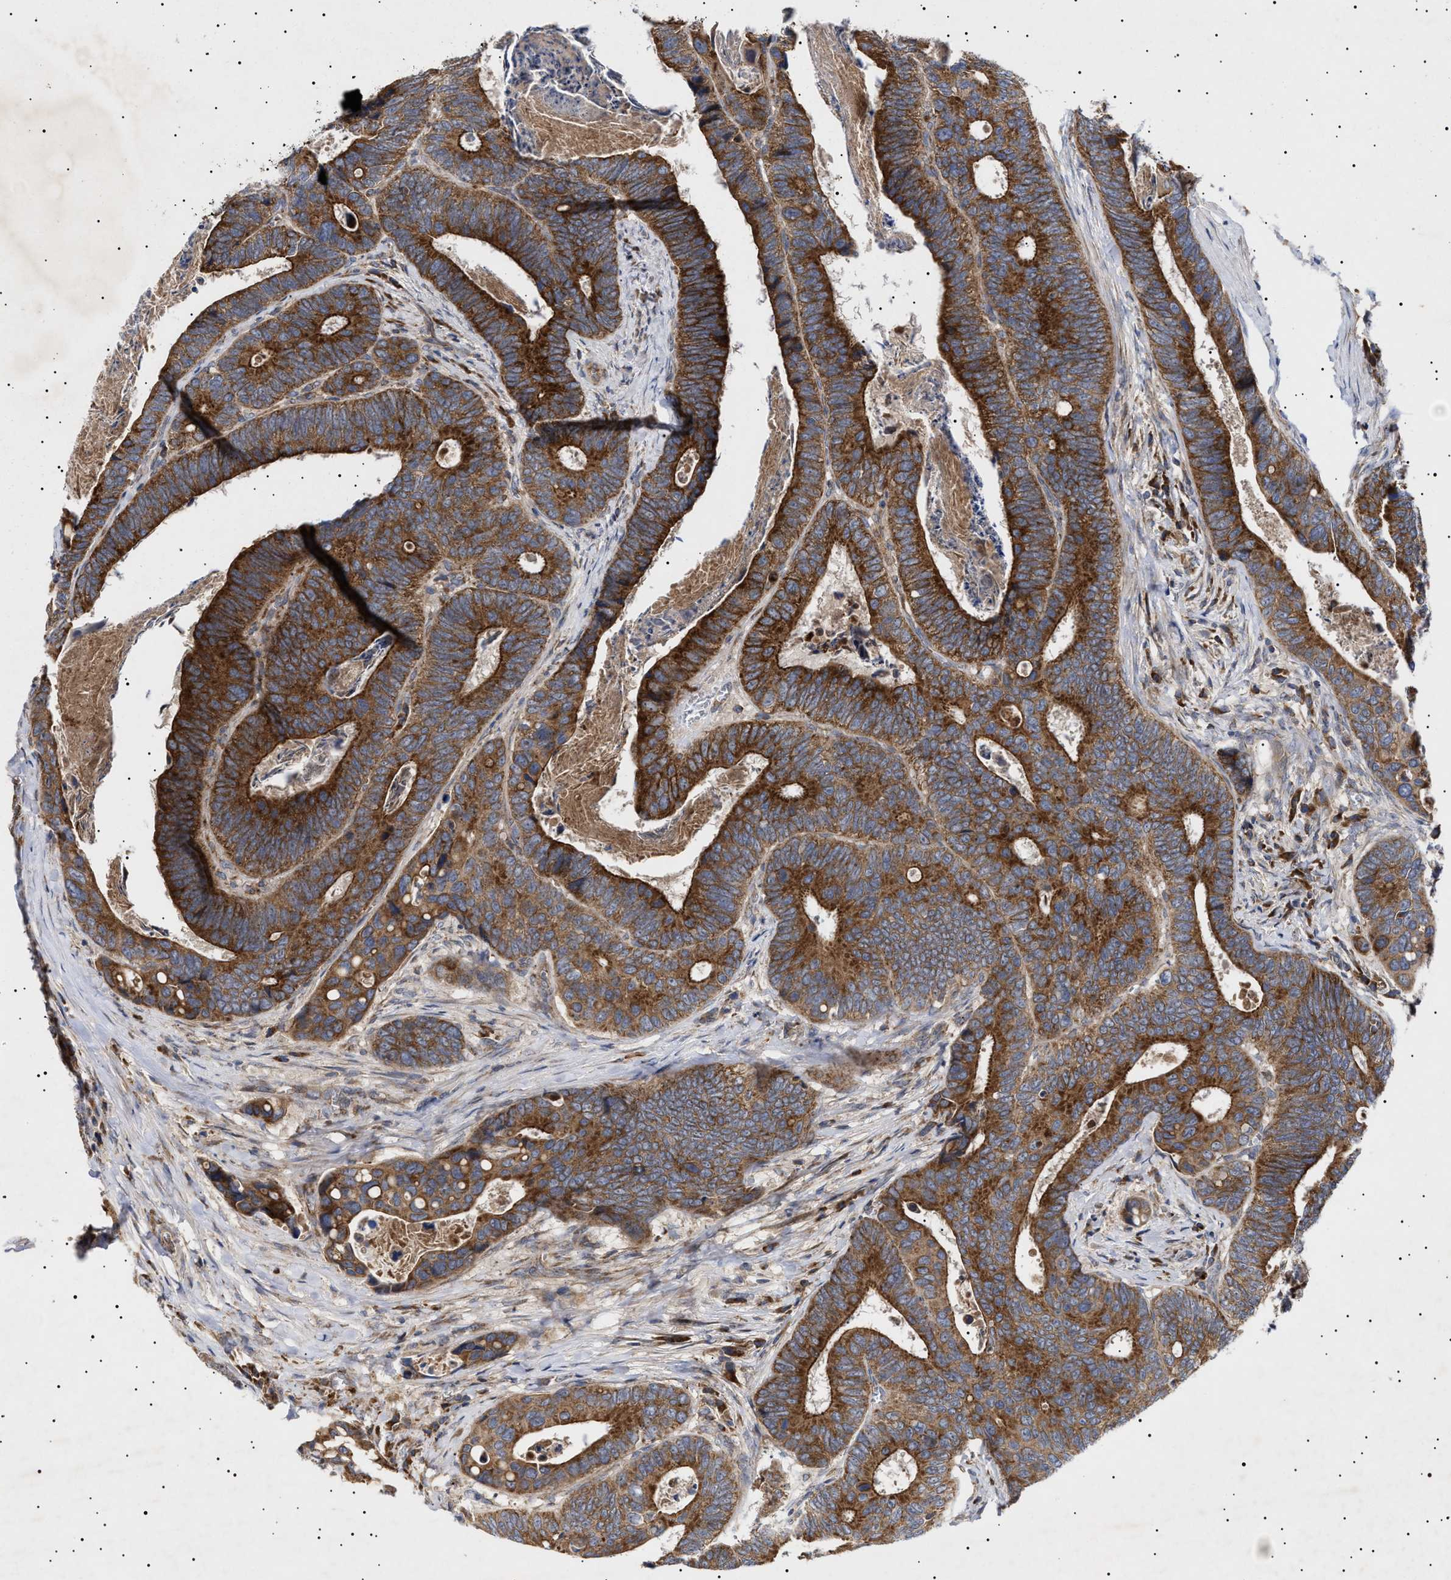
{"staining": {"intensity": "strong", "quantity": ">75%", "location": "cytoplasmic/membranous"}, "tissue": "colorectal cancer", "cell_type": "Tumor cells", "image_type": "cancer", "snomed": [{"axis": "morphology", "description": "Inflammation, NOS"}, {"axis": "morphology", "description": "Adenocarcinoma, NOS"}, {"axis": "topography", "description": "Colon"}], "caption": "Brown immunohistochemical staining in colorectal cancer (adenocarcinoma) displays strong cytoplasmic/membranous expression in about >75% of tumor cells. The staining was performed using DAB to visualize the protein expression in brown, while the nuclei were stained in blue with hematoxylin (Magnification: 20x).", "gene": "MRPL10", "patient": {"sex": "male", "age": 72}}